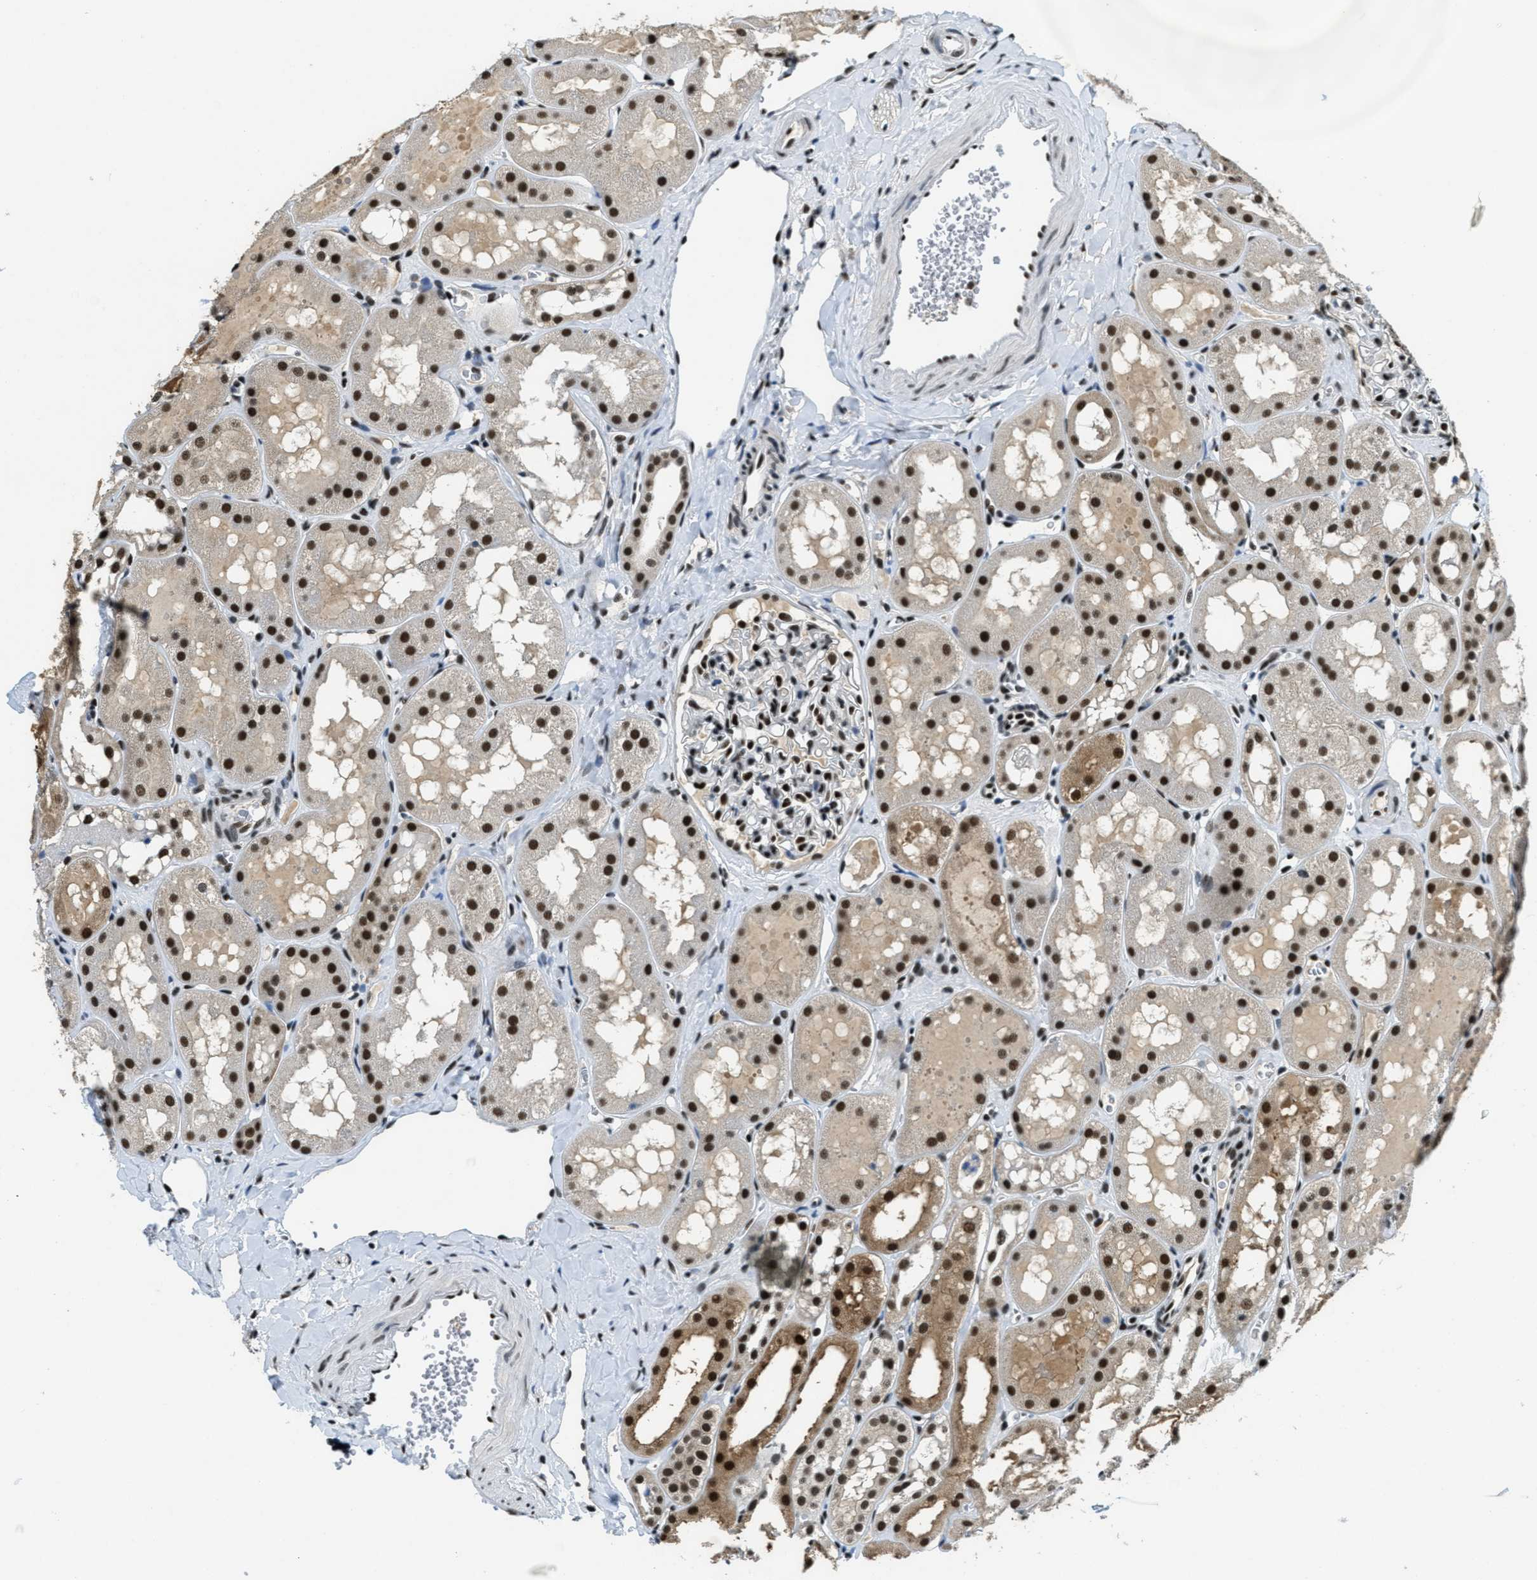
{"staining": {"intensity": "strong", "quantity": "25%-75%", "location": "nuclear"}, "tissue": "kidney", "cell_type": "Cells in glomeruli", "image_type": "normal", "snomed": [{"axis": "morphology", "description": "Normal tissue, NOS"}, {"axis": "topography", "description": "Kidney"}, {"axis": "topography", "description": "Urinary bladder"}], "caption": "Strong nuclear expression for a protein is identified in about 25%-75% of cells in glomeruli of normal kidney using immunohistochemistry.", "gene": "SSB", "patient": {"sex": "male", "age": 16}}